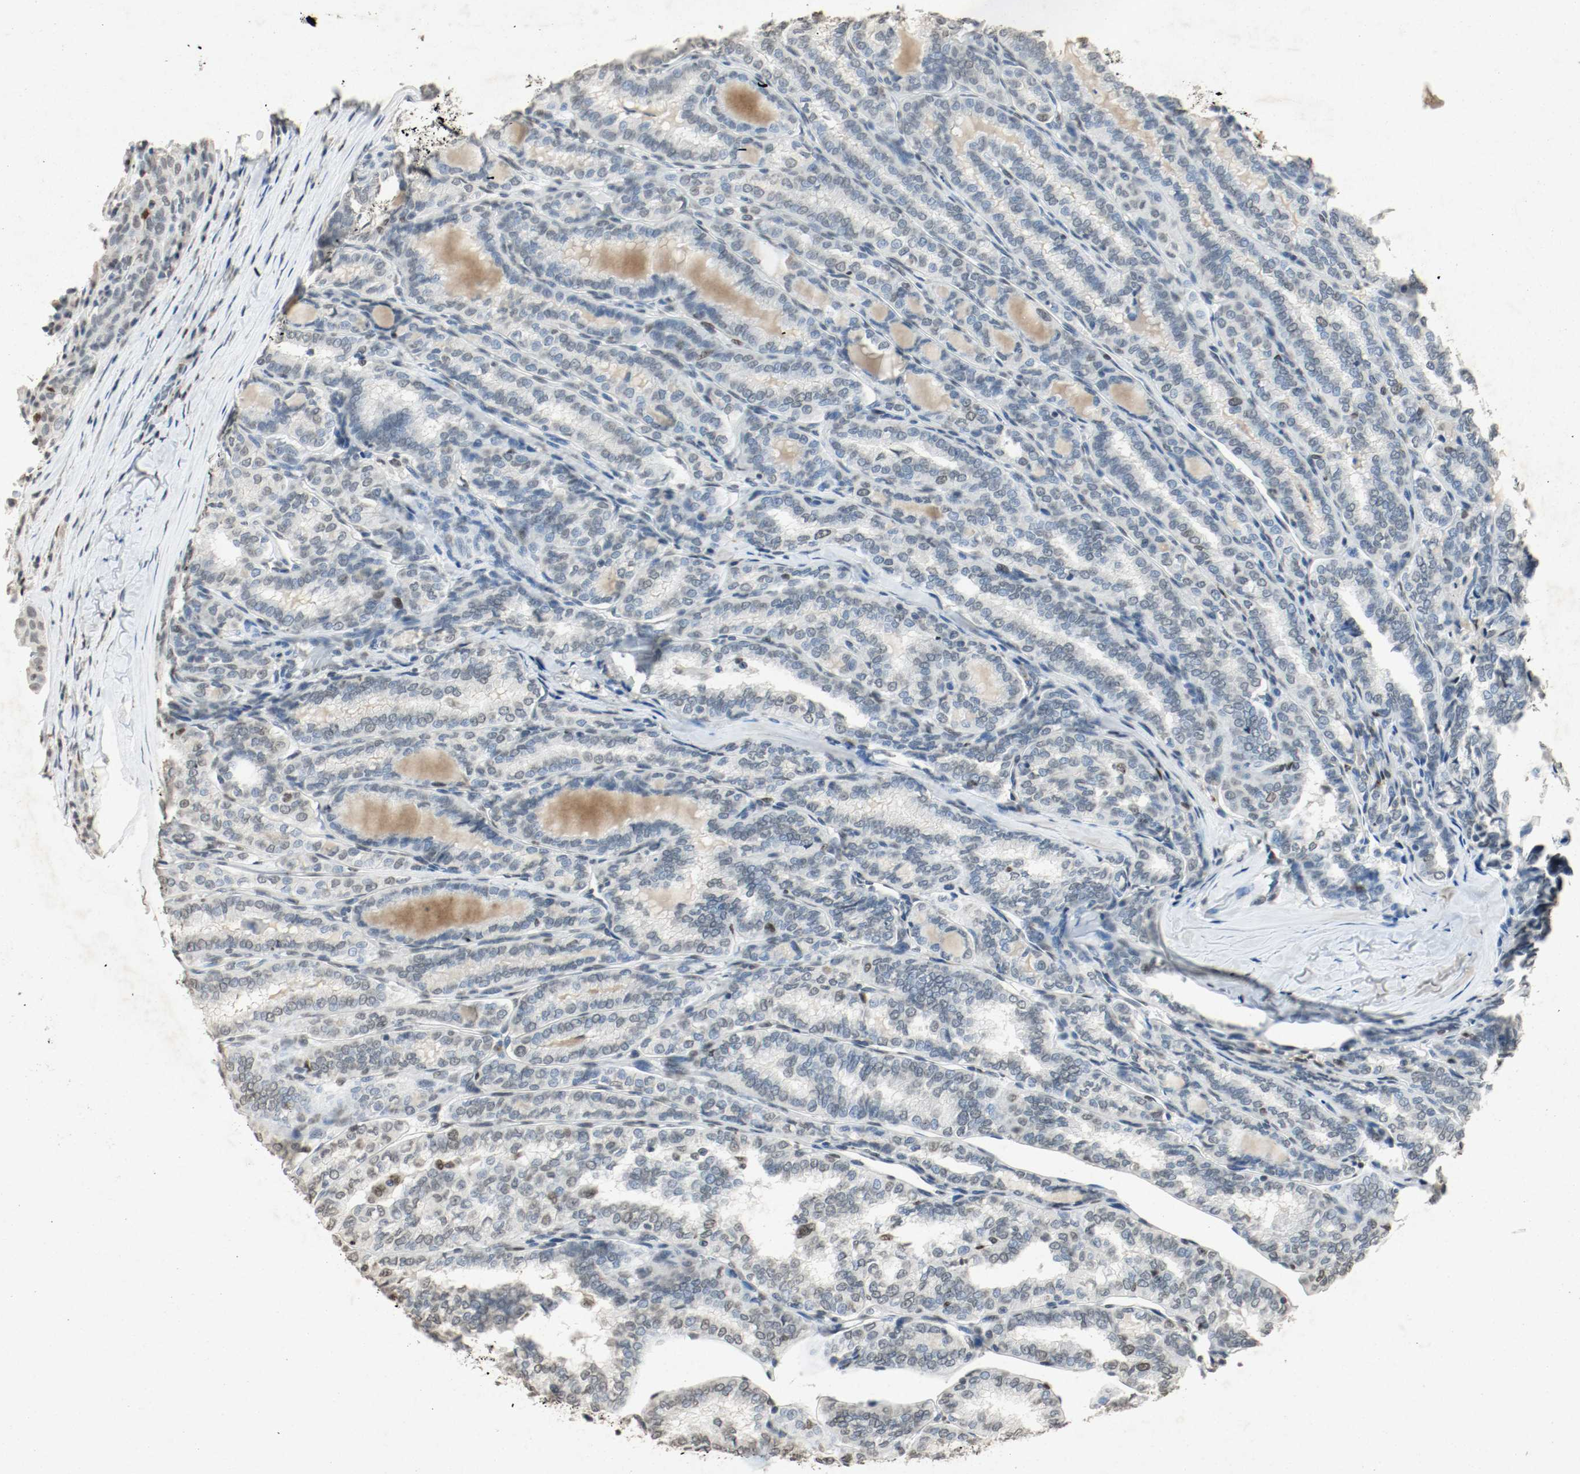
{"staining": {"intensity": "weak", "quantity": "25%-75%", "location": "nuclear"}, "tissue": "thyroid cancer", "cell_type": "Tumor cells", "image_type": "cancer", "snomed": [{"axis": "morphology", "description": "Papillary adenocarcinoma, NOS"}, {"axis": "topography", "description": "Thyroid gland"}], "caption": "The image shows a brown stain indicating the presence of a protein in the nuclear of tumor cells in papillary adenocarcinoma (thyroid).", "gene": "DNMT1", "patient": {"sex": "female", "age": 30}}